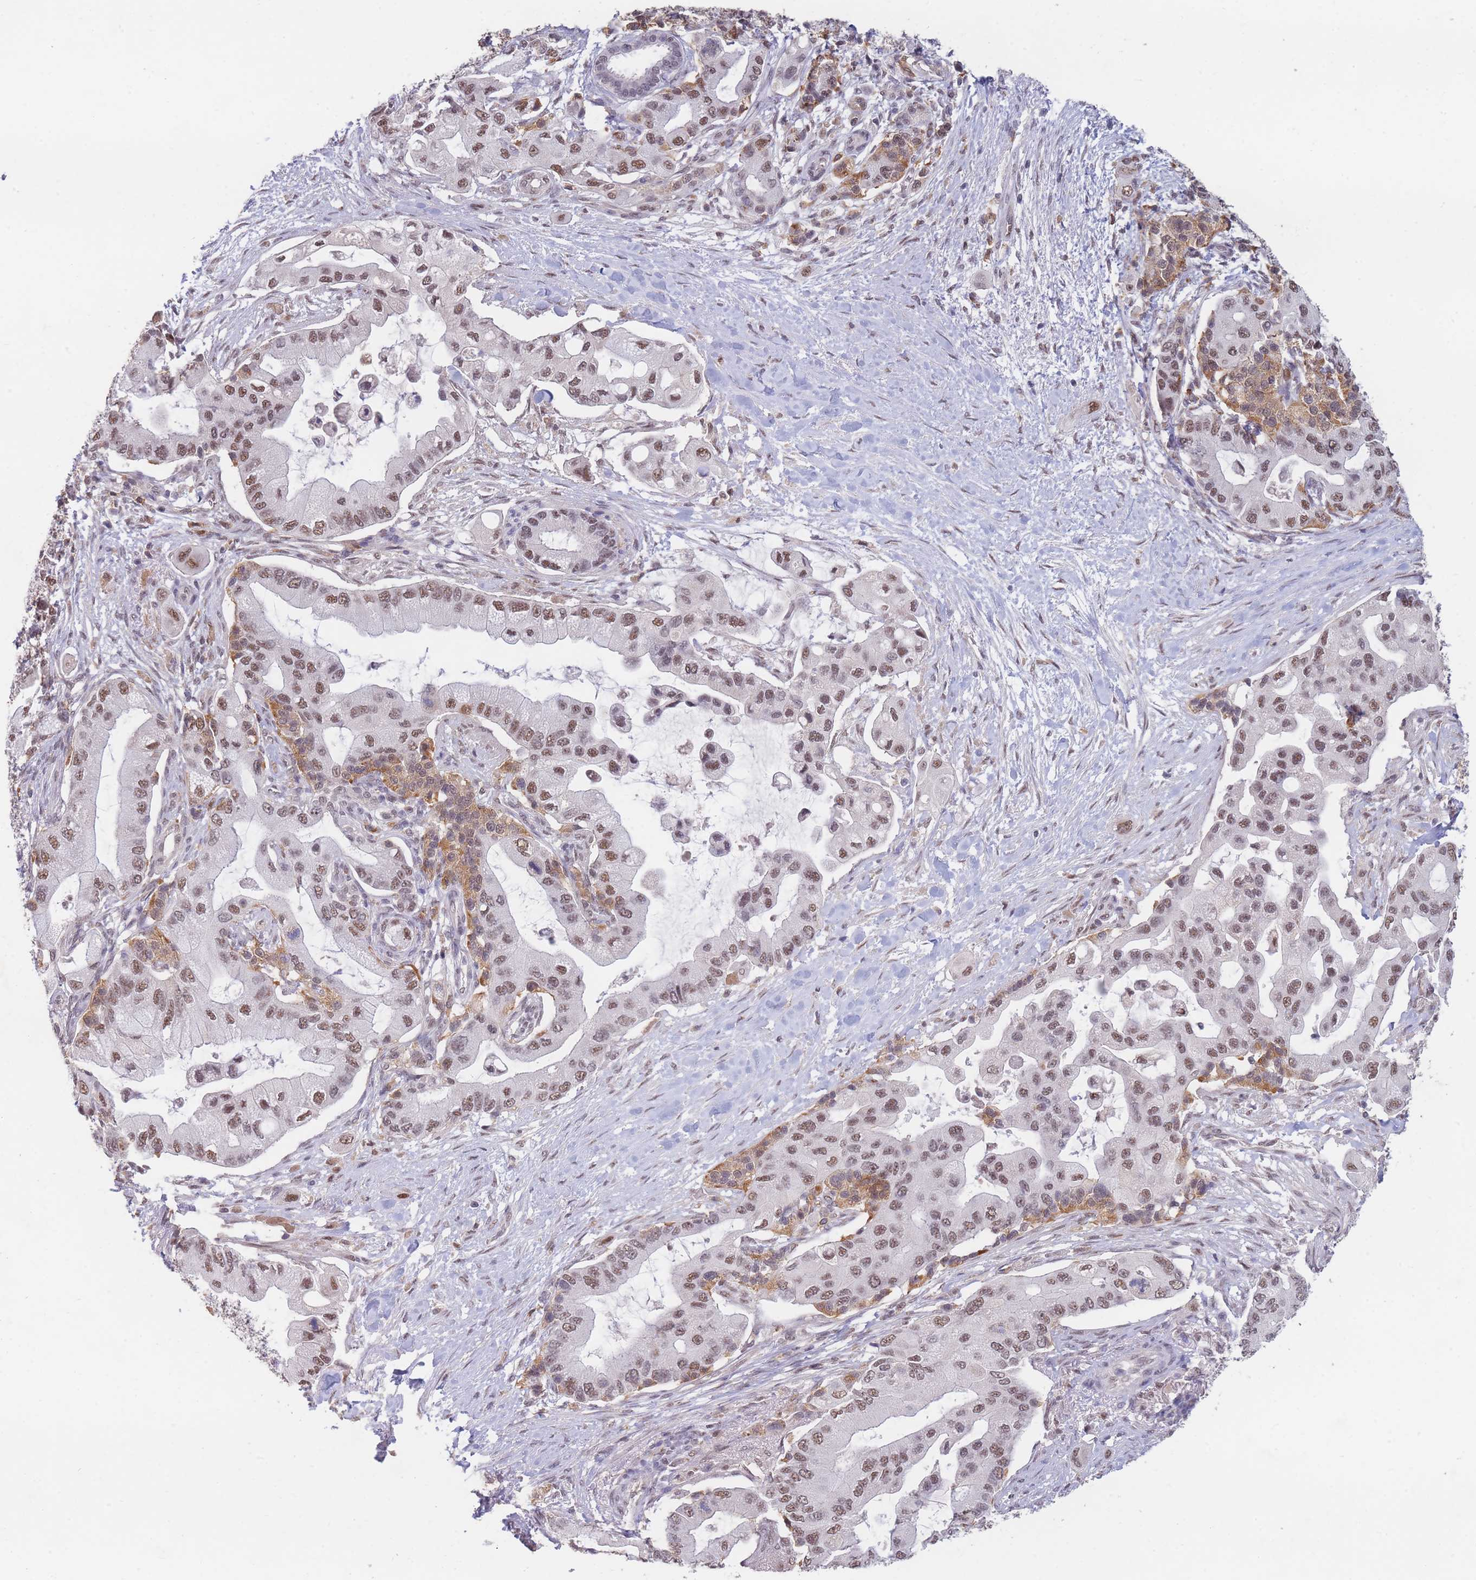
{"staining": {"intensity": "moderate", "quantity": ">75%", "location": "nuclear"}, "tissue": "pancreatic cancer", "cell_type": "Tumor cells", "image_type": "cancer", "snomed": [{"axis": "morphology", "description": "Adenocarcinoma, NOS"}, {"axis": "topography", "description": "Pancreas"}], "caption": "IHC staining of pancreatic adenocarcinoma, which exhibits medium levels of moderate nuclear positivity in approximately >75% of tumor cells indicating moderate nuclear protein positivity. The staining was performed using DAB (brown) for protein detection and nuclei were counterstained in hematoxylin (blue).", "gene": "SNRPA1", "patient": {"sex": "male", "age": 57}}